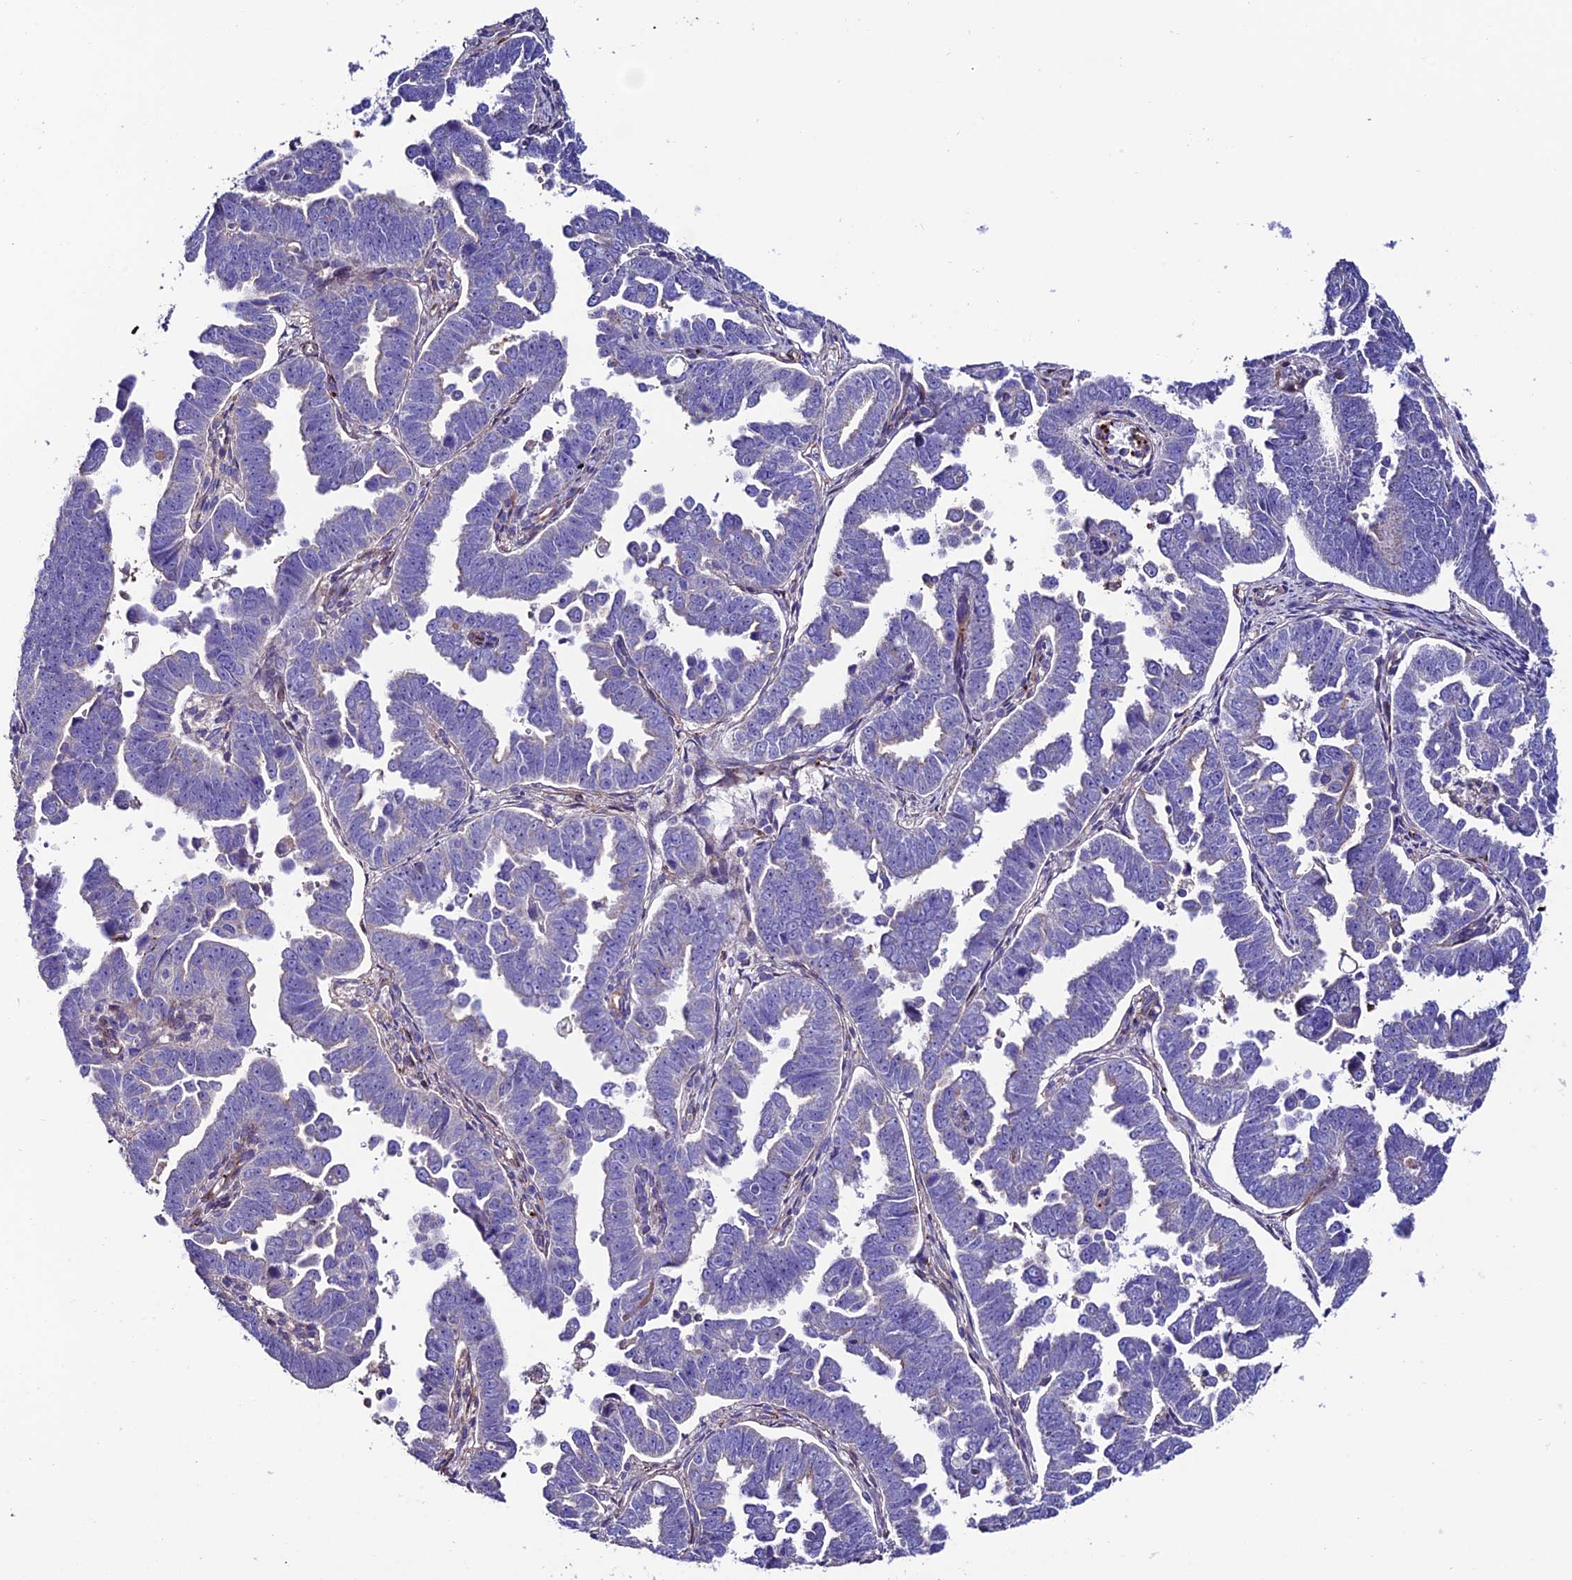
{"staining": {"intensity": "negative", "quantity": "none", "location": "none"}, "tissue": "endometrial cancer", "cell_type": "Tumor cells", "image_type": "cancer", "snomed": [{"axis": "morphology", "description": "Adenocarcinoma, NOS"}, {"axis": "topography", "description": "Endometrium"}], "caption": "IHC histopathology image of human endometrial cancer stained for a protein (brown), which displays no expression in tumor cells.", "gene": "REX1BD", "patient": {"sex": "female", "age": 75}}